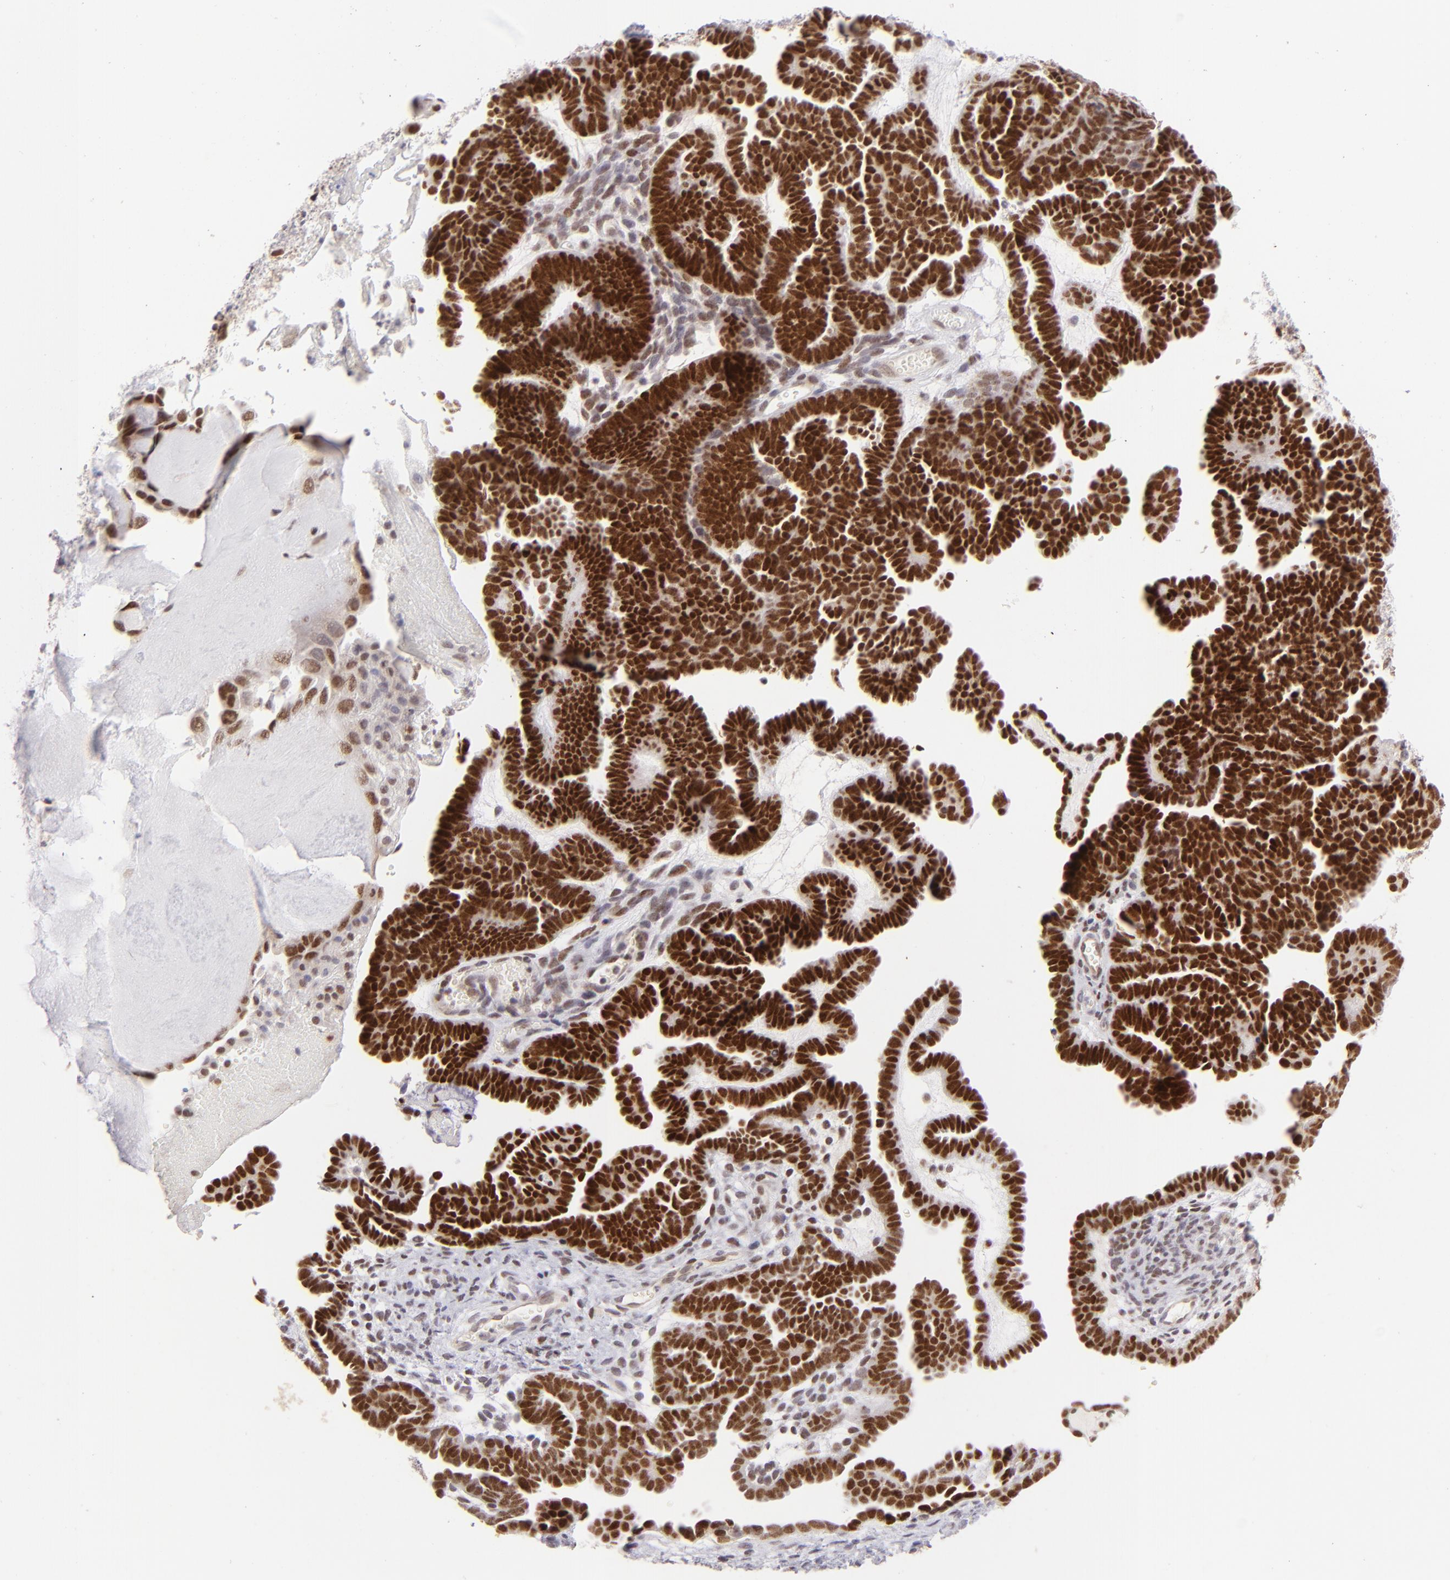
{"staining": {"intensity": "strong", "quantity": ">75%", "location": "nuclear"}, "tissue": "endometrial cancer", "cell_type": "Tumor cells", "image_type": "cancer", "snomed": [{"axis": "morphology", "description": "Neoplasm, malignant, NOS"}, {"axis": "topography", "description": "Endometrium"}], "caption": "IHC image of neoplastic tissue: human endometrial cancer stained using immunohistochemistry reveals high levels of strong protein expression localized specifically in the nuclear of tumor cells, appearing as a nuclear brown color.", "gene": "POU2F1", "patient": {"sex": "female", "age": 74}}